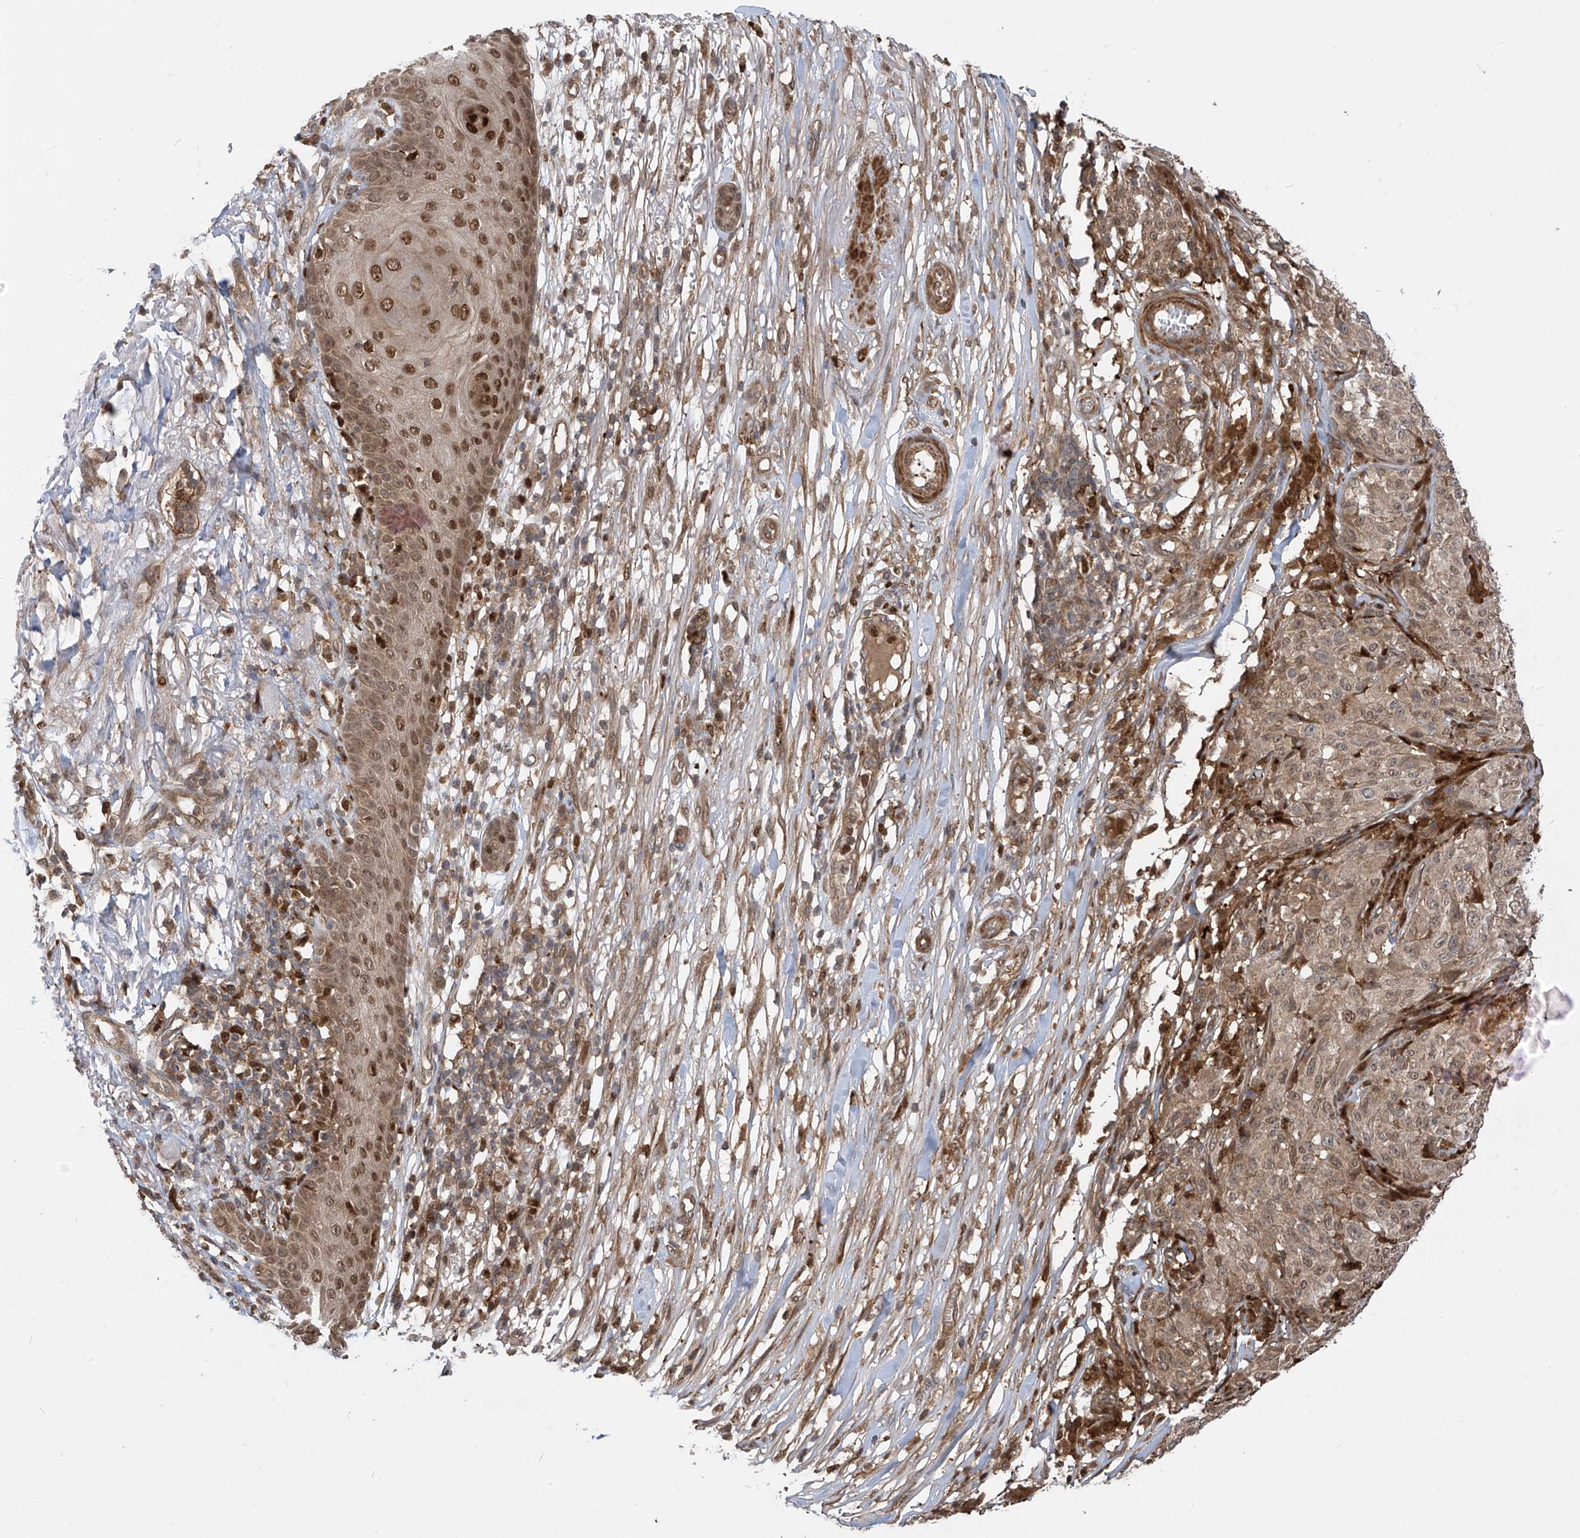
{"staining": {"intensity": "weak", "quantity": ">75%", "location": "cytoplasmic/membranous"}, "tissue": "melanoma", "cell_type": "Tumor cells", "image_type": "cancer", "snomed": [{"axis": "morphology", "description": "Malignant melanoma, NOS"}, {"axis": "topography", "description": "Skin"}], "caption": "Human melanoma stained with a protein marker exhibits weak staining in tumor cells.", "gene": "ATAD2B", "patient": {"sex": "female", "age": 82}}